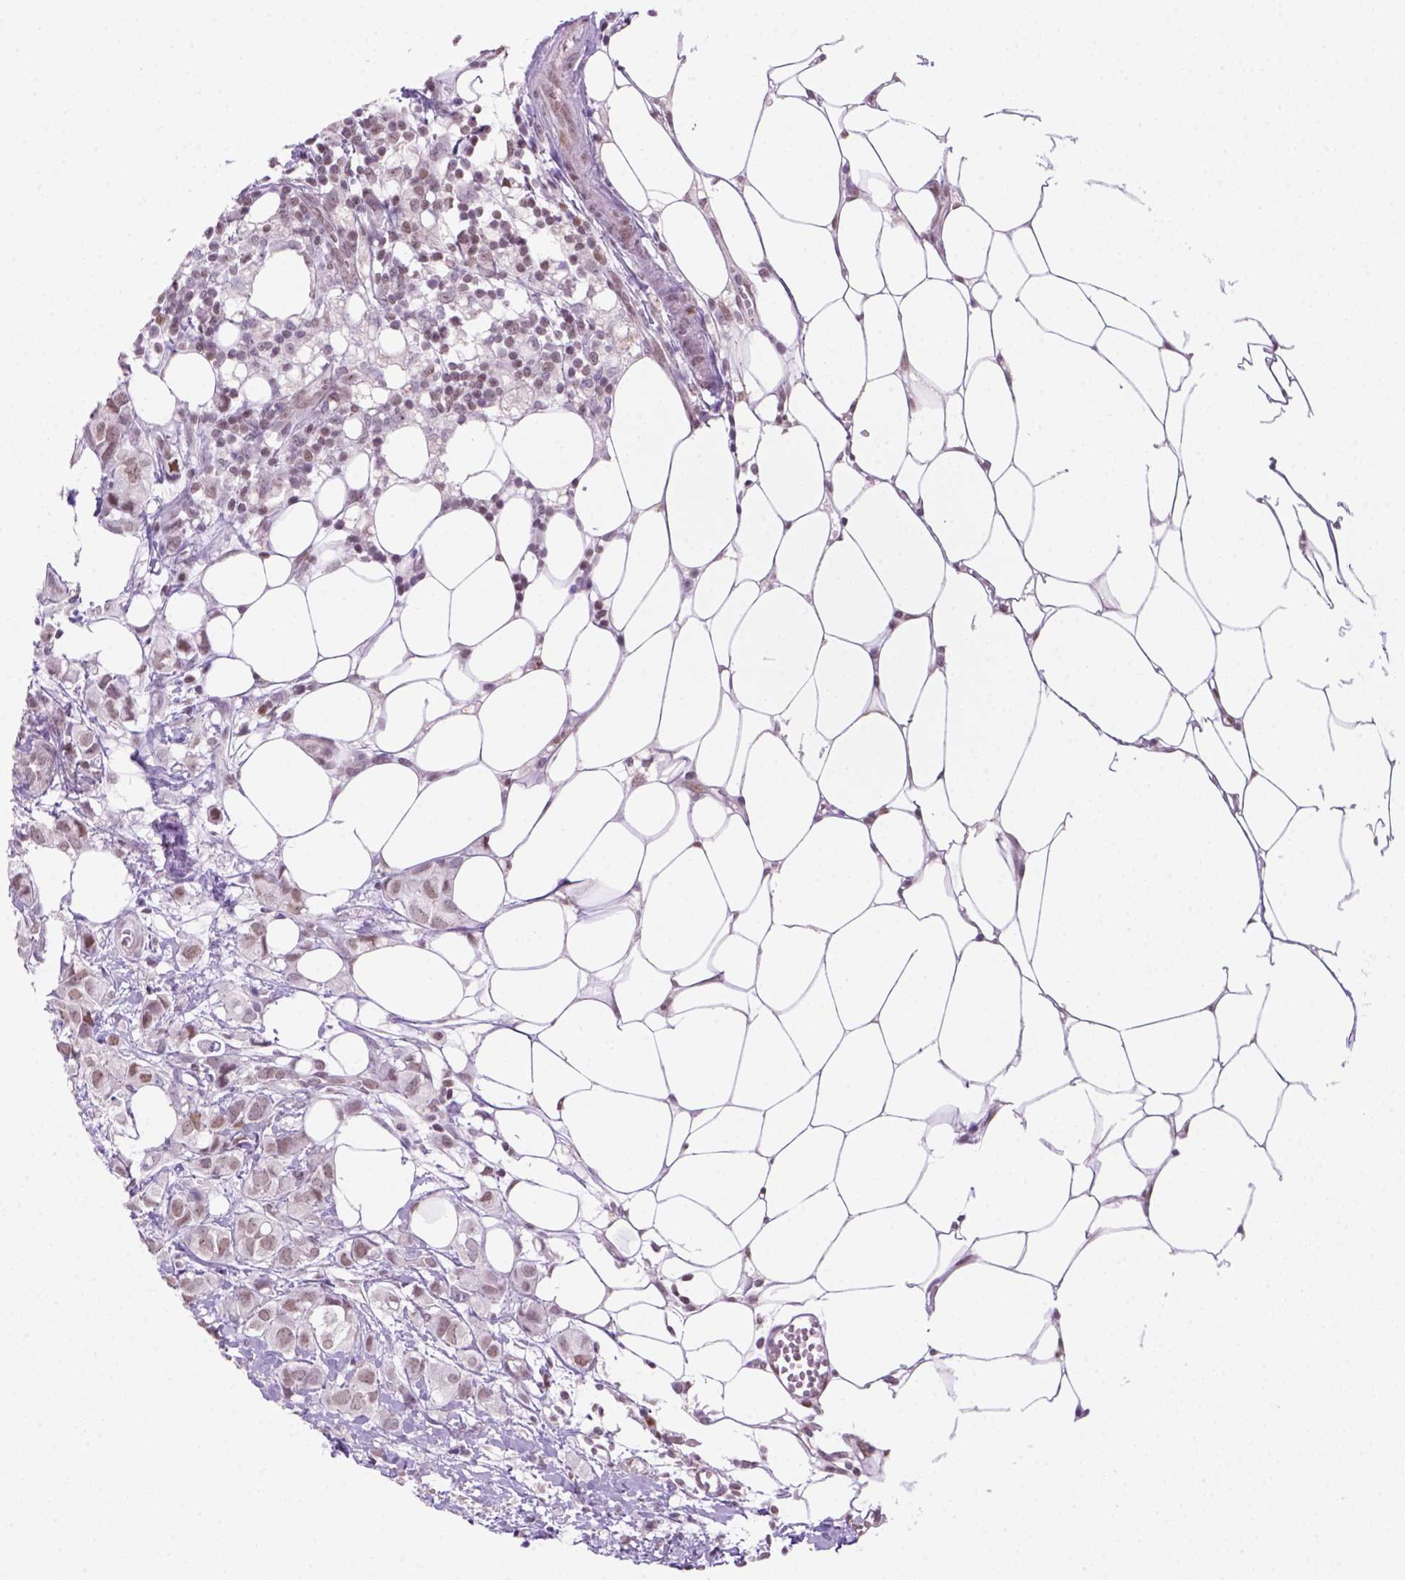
{"staining": {"intensity": "weak", "quantity": "25%-75%", "location": "nuclear"}, "tissue": "breast cancer", "cell_type": "Tumor cells", "image_type": "cancer", "snomed": [{"axis": "morphology", "description": "Duct carcinoma"}, {"axis": "topography", "description": "Breast"}], "caption": "A histopathology image of human breast intraductal carcinoma stained for a protein demonstrates weak nuclear brown staining in tumor cells.", "gene": "MGMT", "patient": {"sex": "female", "age": 85}}